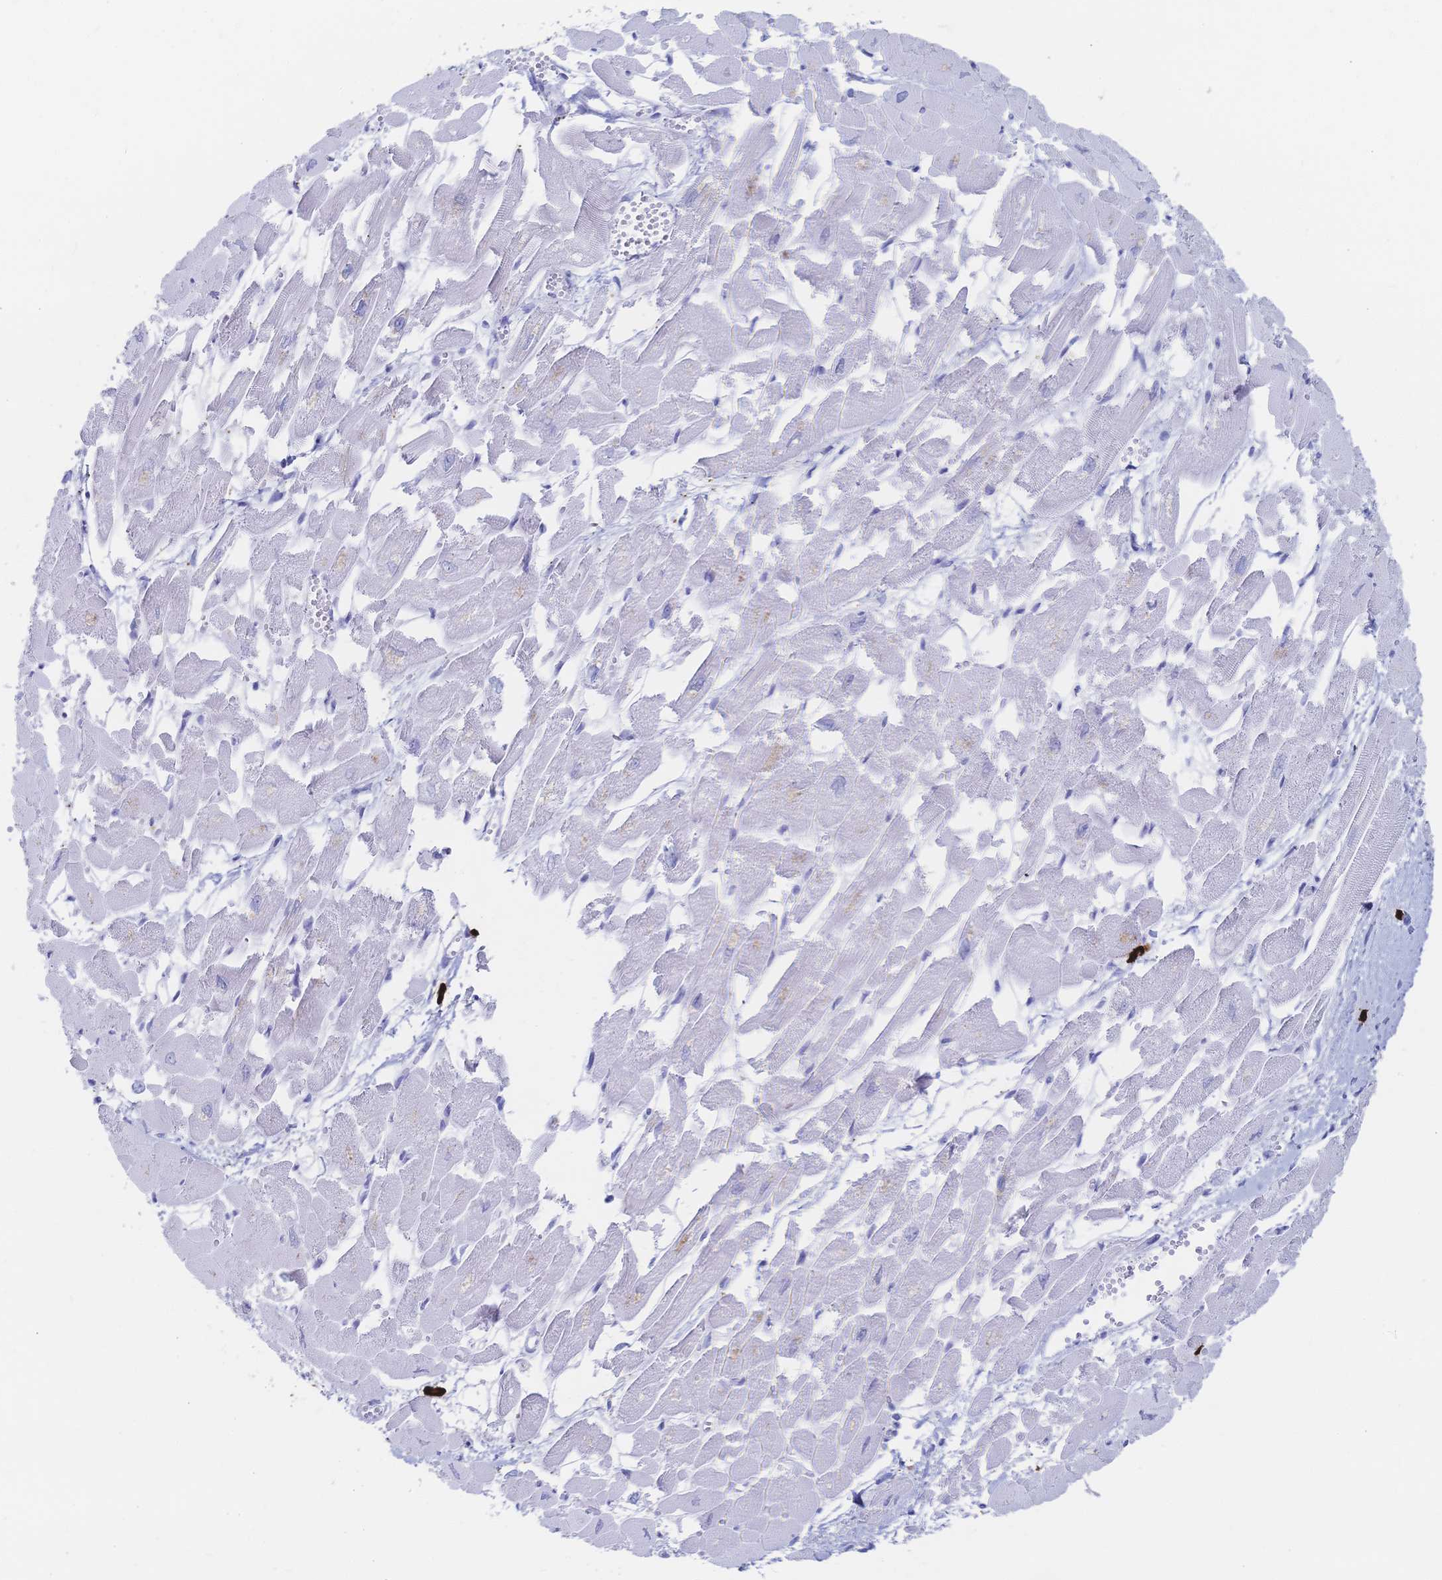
{"staining": {"intensity": "negative", "quantity": "none", "location": "none"}, "tissue": "heart muscle", "cell_type": "Cardiomyocytes", "image_type": "normal", "snomed": [{"axis": "morphology", "description": "Normal tissue, NOS"}, {"axis": "topography", "description": "Heart"}], "caption": "Heart muscle stained for a protein using immunohistochemistry exhibits no expression cardiomyocytes.", "gene": "IL2RB", "patient": {"sex": "female", "age": 52}}